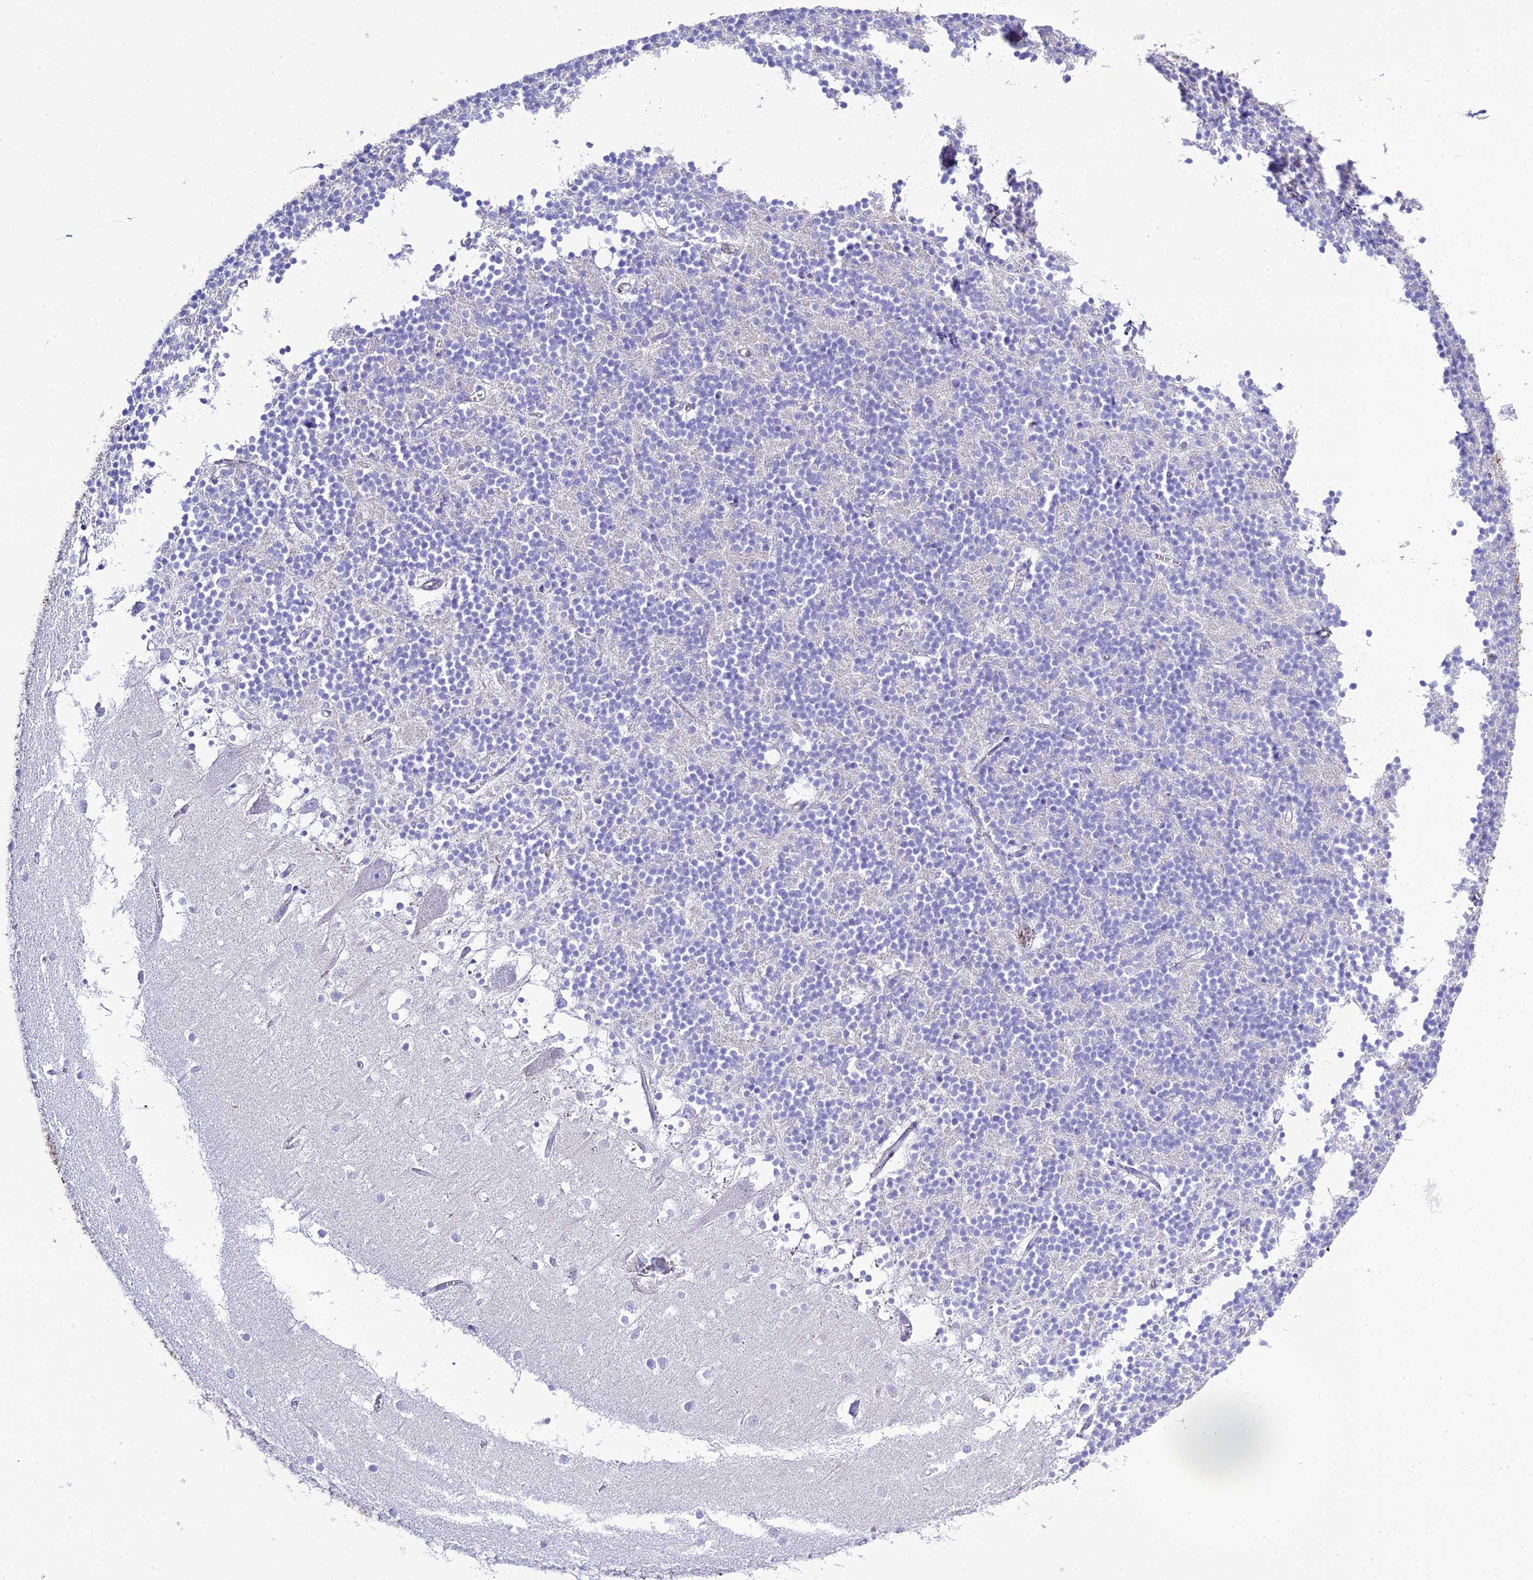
{"staining": {"intensity": "negative", "quantity": "none", "location": "none"}, "tissue": "cerebellum", "cell_type": "Cells in granular layer", "image_type": "normal", "snomed": [{"axis": "morphology", "description": "Normal tissue, NOS"}, {"axis": "topography", "description": "Cerebellum"}], "caption": "Immunohistochemical staining of benign human cerebellum shows no significant expression in cells in granular layer. (Stains: DAB immunohistochemistry with hematoxylin counter stain, Microscopy: brightfield microscopy at high magnification).", "gene": "OR1Q1", "patient": {"sex": "male", "age": 54}}